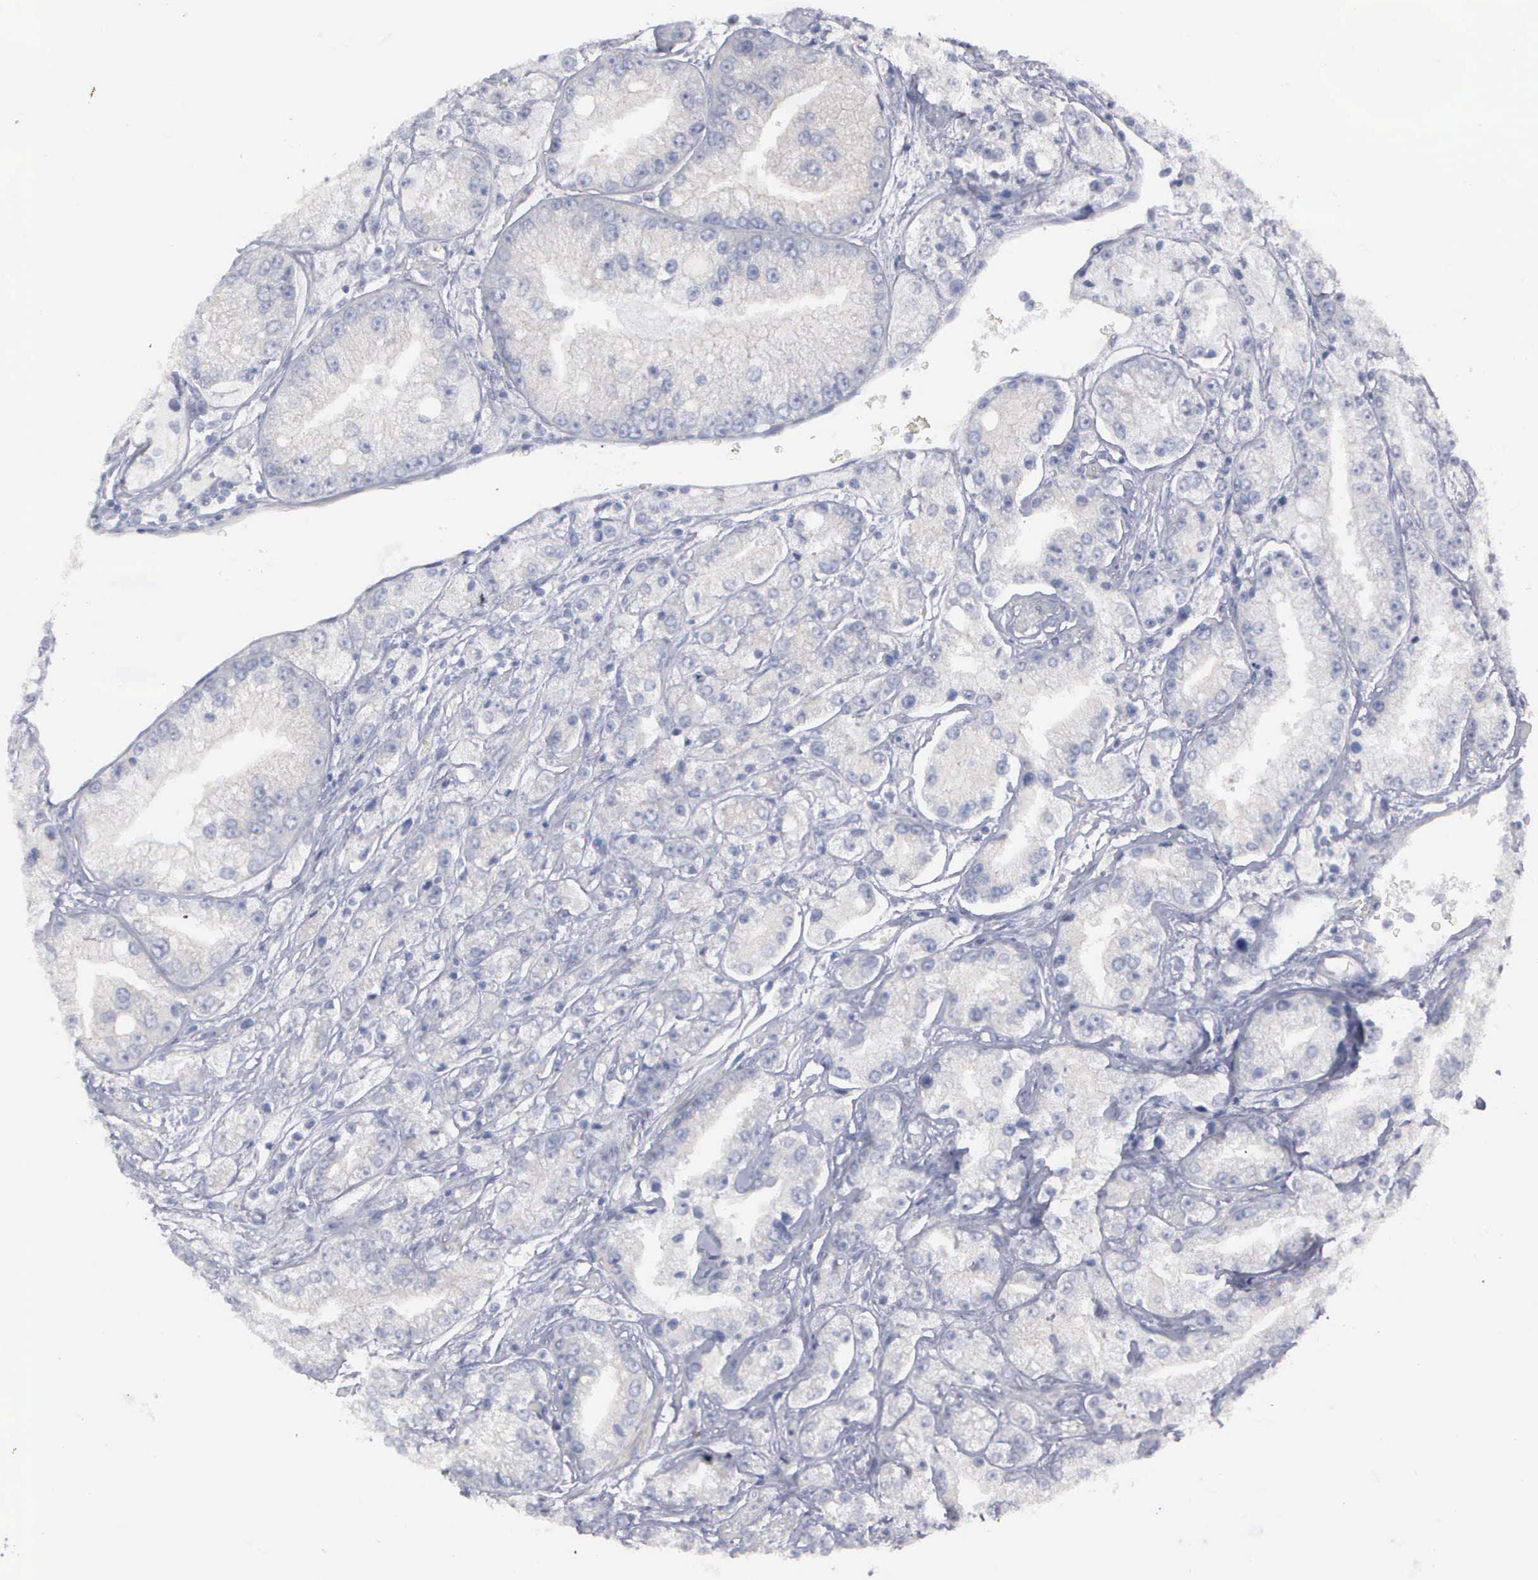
{"staining": {"intensity": "negative", "quantity": "none", "location": "none"}, "tissue": "prostate cancer", "cell_type": "Tumor cells", "image_type": "cancer", "snomed": [{"axis": "morphology", "description": "Adenocarcinoma, Medium grade"}, {"axis": "topography", "description": "Prostate"}], "caption": "A high-resolution histopathology image shows IHC staining of prostate cancer (adenocarcinoma (medium-grade)), which reveals no significant staining in tumor cells.", "gene": "CEP170B", "patient": {"sex": "male", "age": 72}}